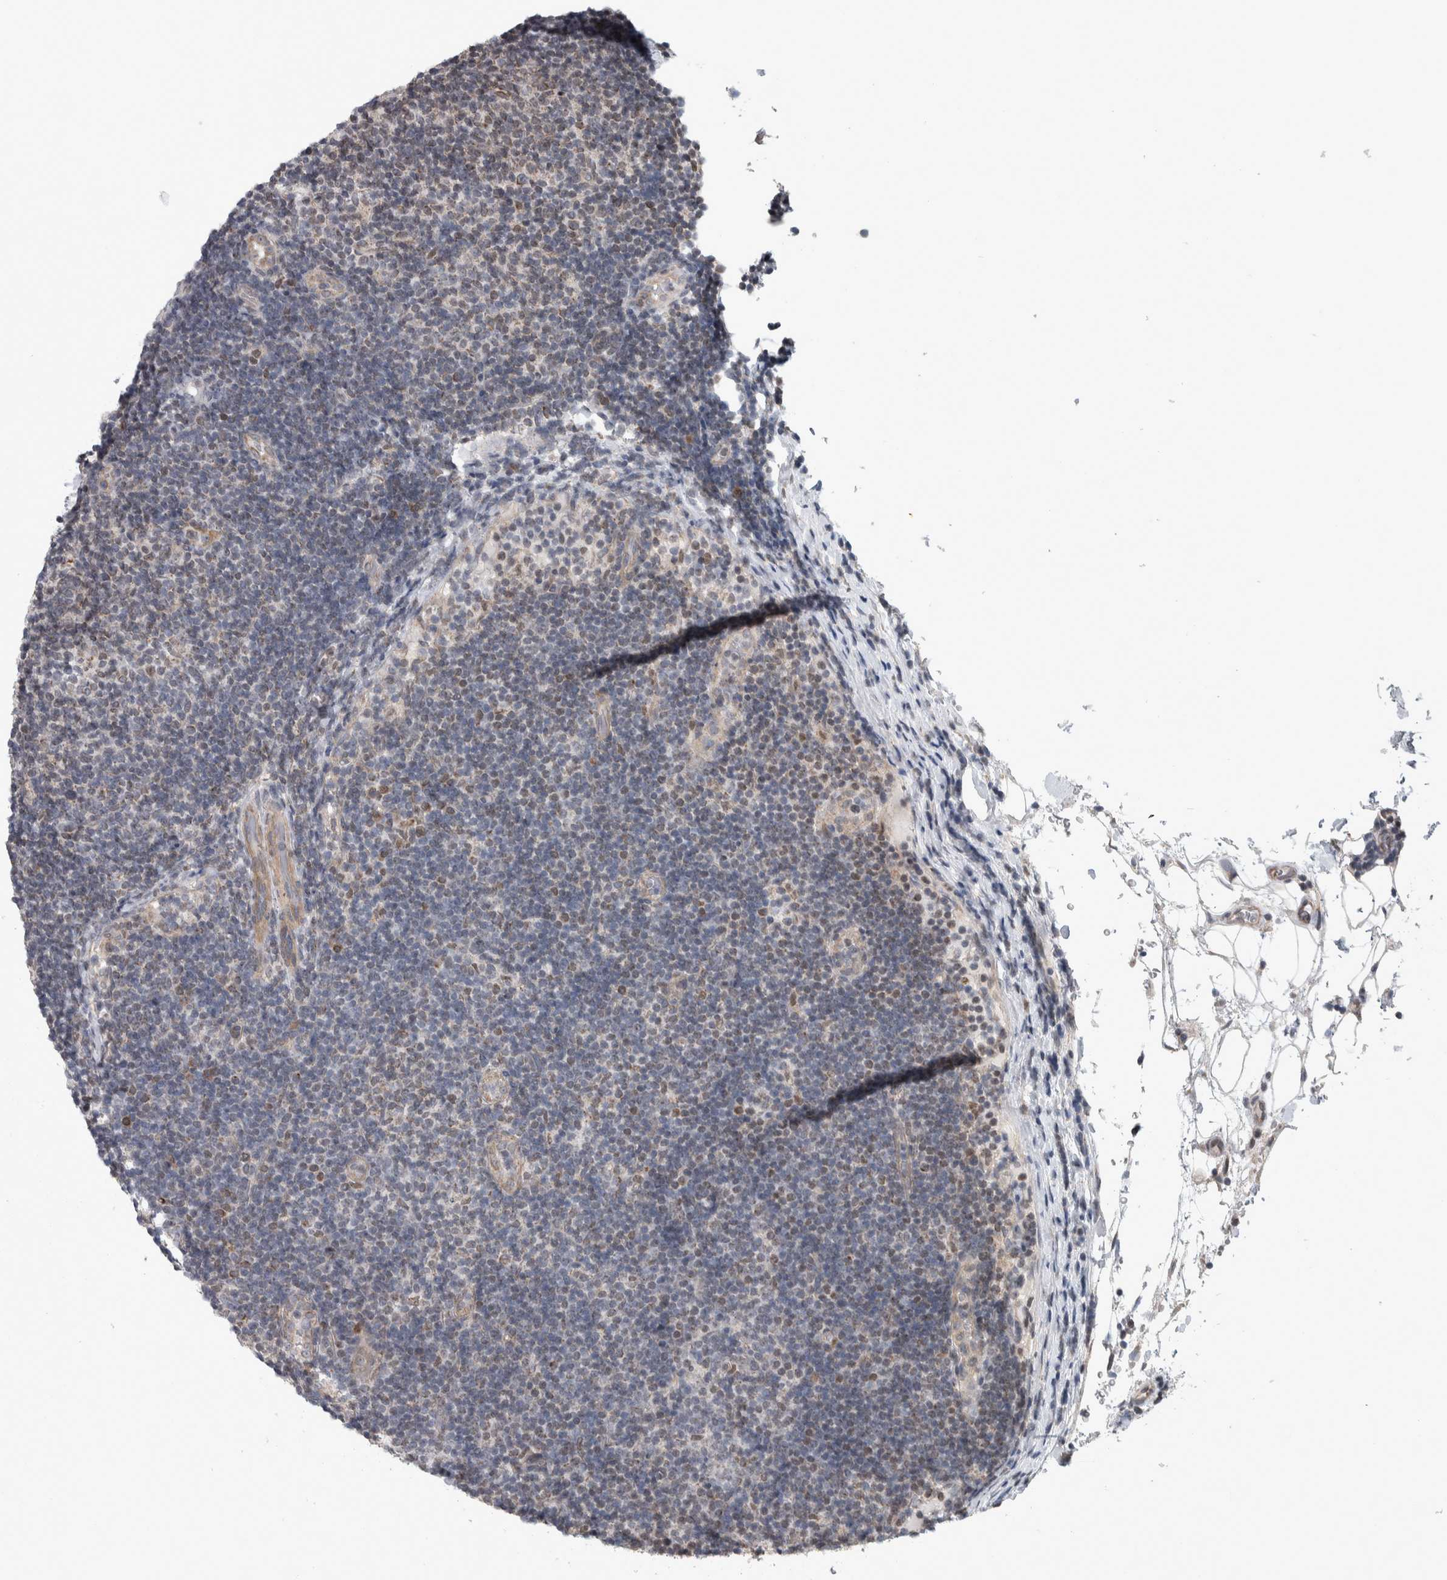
{"staining": {"intensity": "weak", "quantity": "<25%", "location": "cytoplasmic/membranous"}, "tissue": "lymphoma", "cell_type": "Tumor cells", "image_type": "cancer", "snomed": [{"axis": "morphology", "description": "Malignant lymphoma, non-Hodgkin's type, Low grade"}, {"axis": "topography", "description": "Lymph node"}], "caption": "Tumor cells show no significant protein positivity in lymphoma.", "gene": "CWC27", "patient": {"sex": "male", "age": 83}}